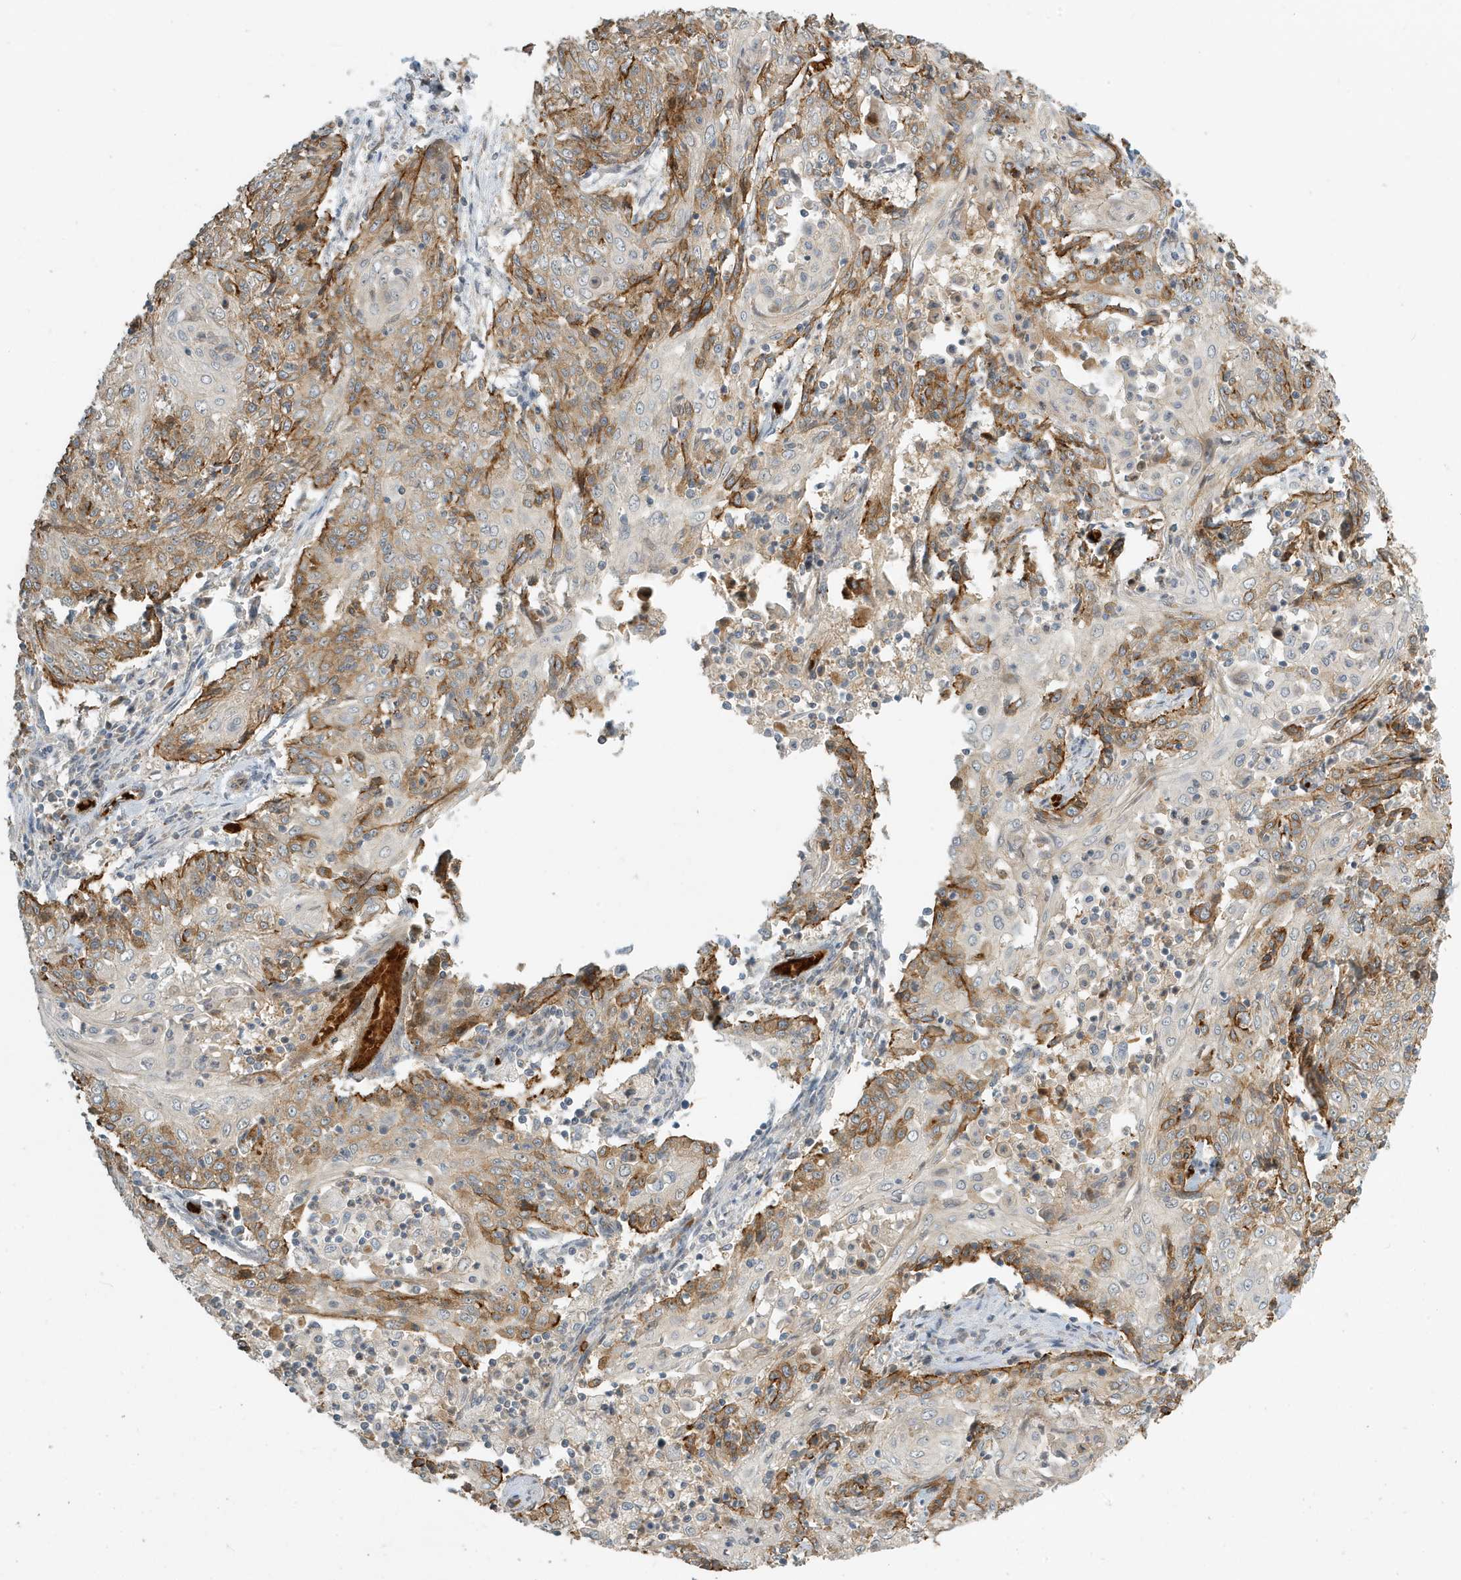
{"staining": {"intensity": "moderate", "quantity": "25%-75%", "location": "cytoplasmic/membranous"}, "tissue": "cervical cancer", "cell_type": "Tumor cells", "image_type": "cancer", "snomed": [{"axis": "morphology", "description": "Squamous cell carcinoma, NOS"}, {"axis": "topography", "description": "Cervix"}], "caption": "Cervical squamous cell carcinoma stained with immunohistochemistry reveals moderate cytoplasmic/membranous expression in approximately 25%-75% of tumor cells.", "gene": "FYCO1", "patient": {"sex": "female", "age": 48}}